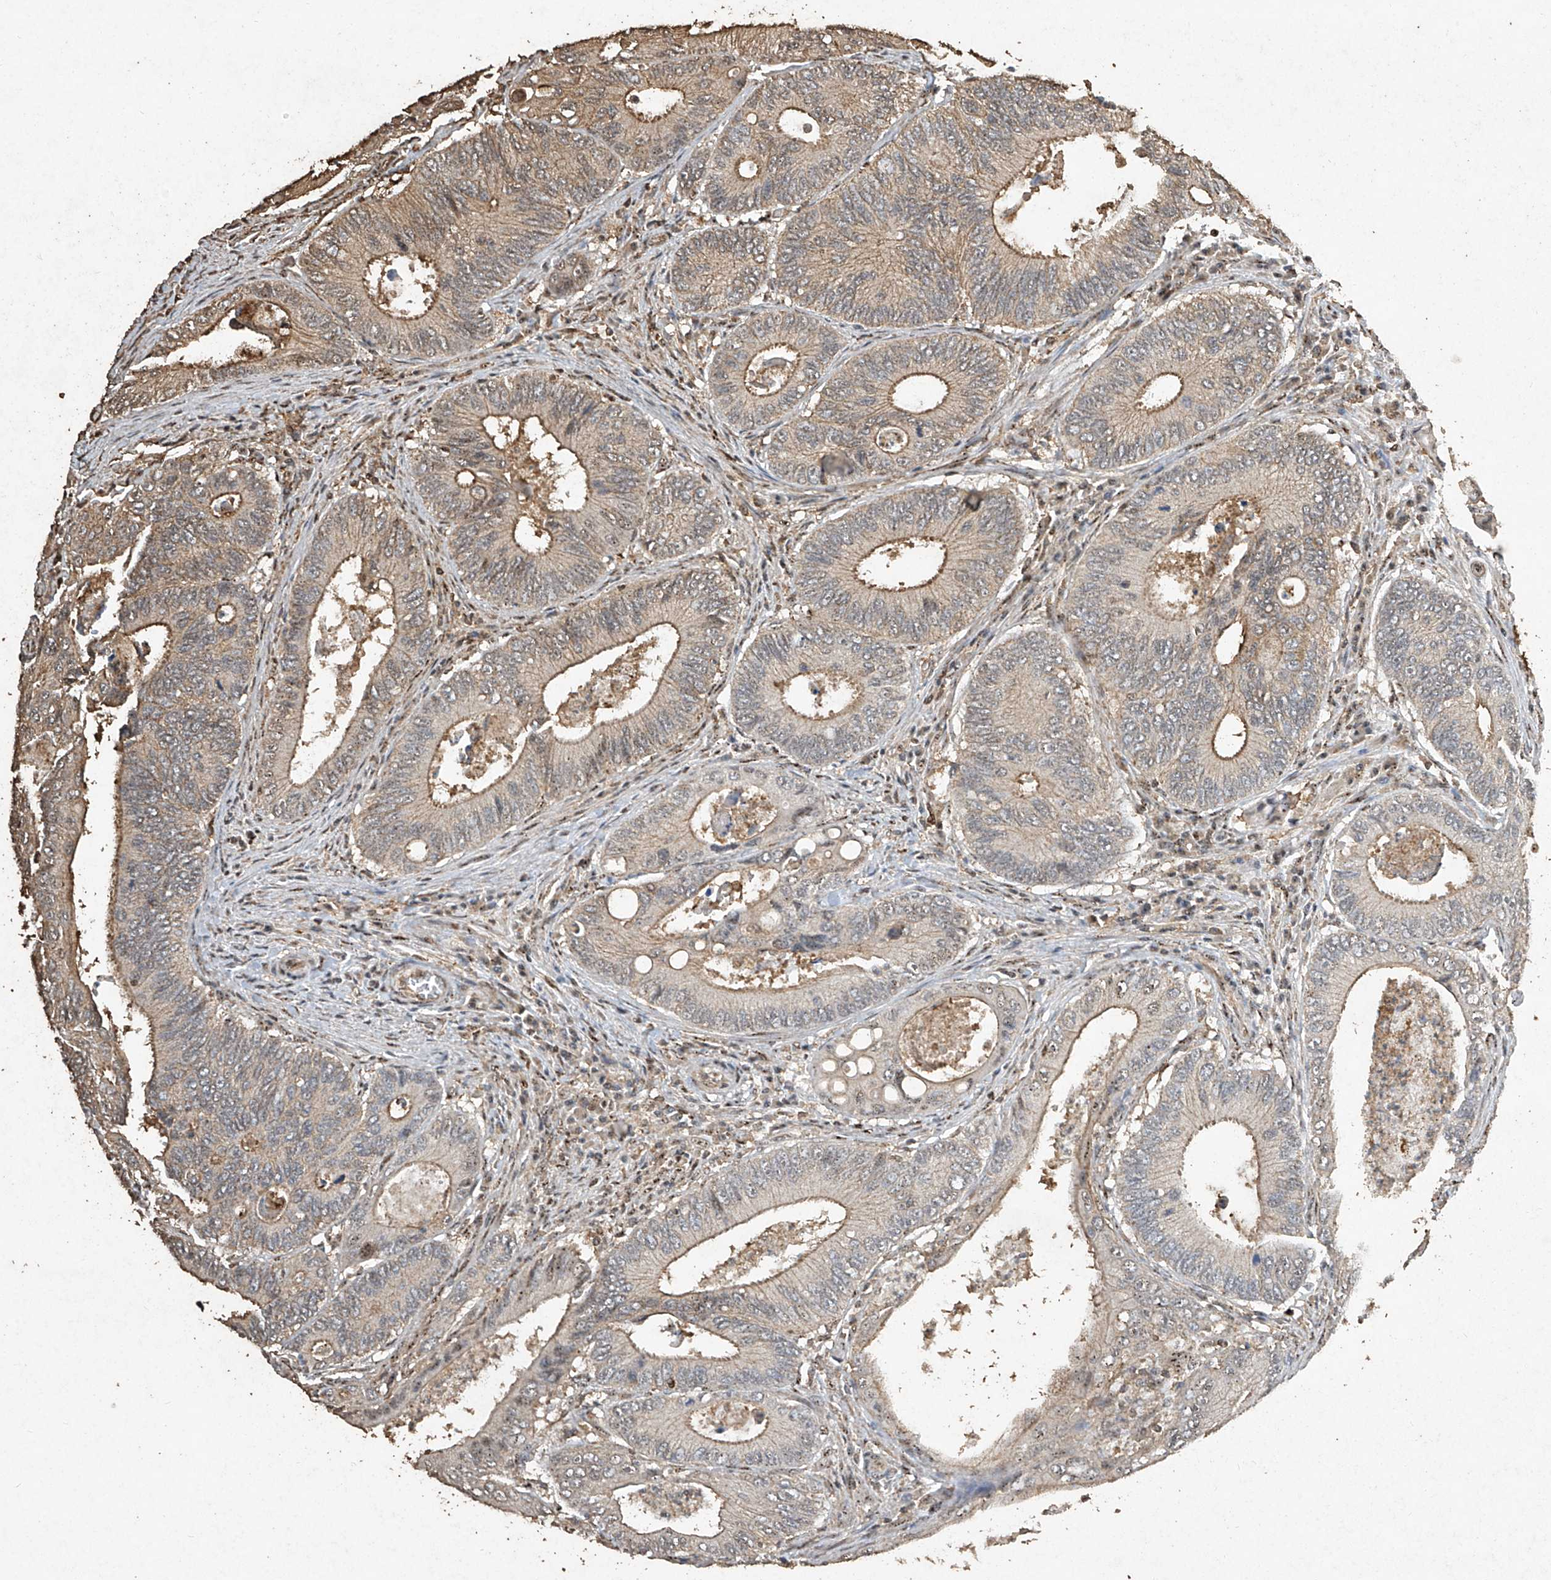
{"staining": {"intensity": "moderate", "quantity": "25%-75%", "location": "cytoplasmic/membranous"}, "tissue": "colorectal cancer", "cell_type": "Tumor cells", "image_type": "cancer", "snomed": [{"axis": "morphology", "description": "Inflammation, NOS"}, {"axis": "morphology", "description": "Adenocarcinoma, NOS"}, {"axis": "topography", "description": "Colon"}], "caption": "The histopathology image demonstrates a brown stain indicating the presence of a protein in the cytoplasmic/membranous of tumor cells in colorectal cancer (adenocarcinoma). The staining was performed using DAB (3,3'-diaminobenzidine), with brown indicating positive protein expression. Nuclei are stained blue with hematoxylin.", "gene": "ERBB3", "patient": {"sex": "male", "age": 72}}